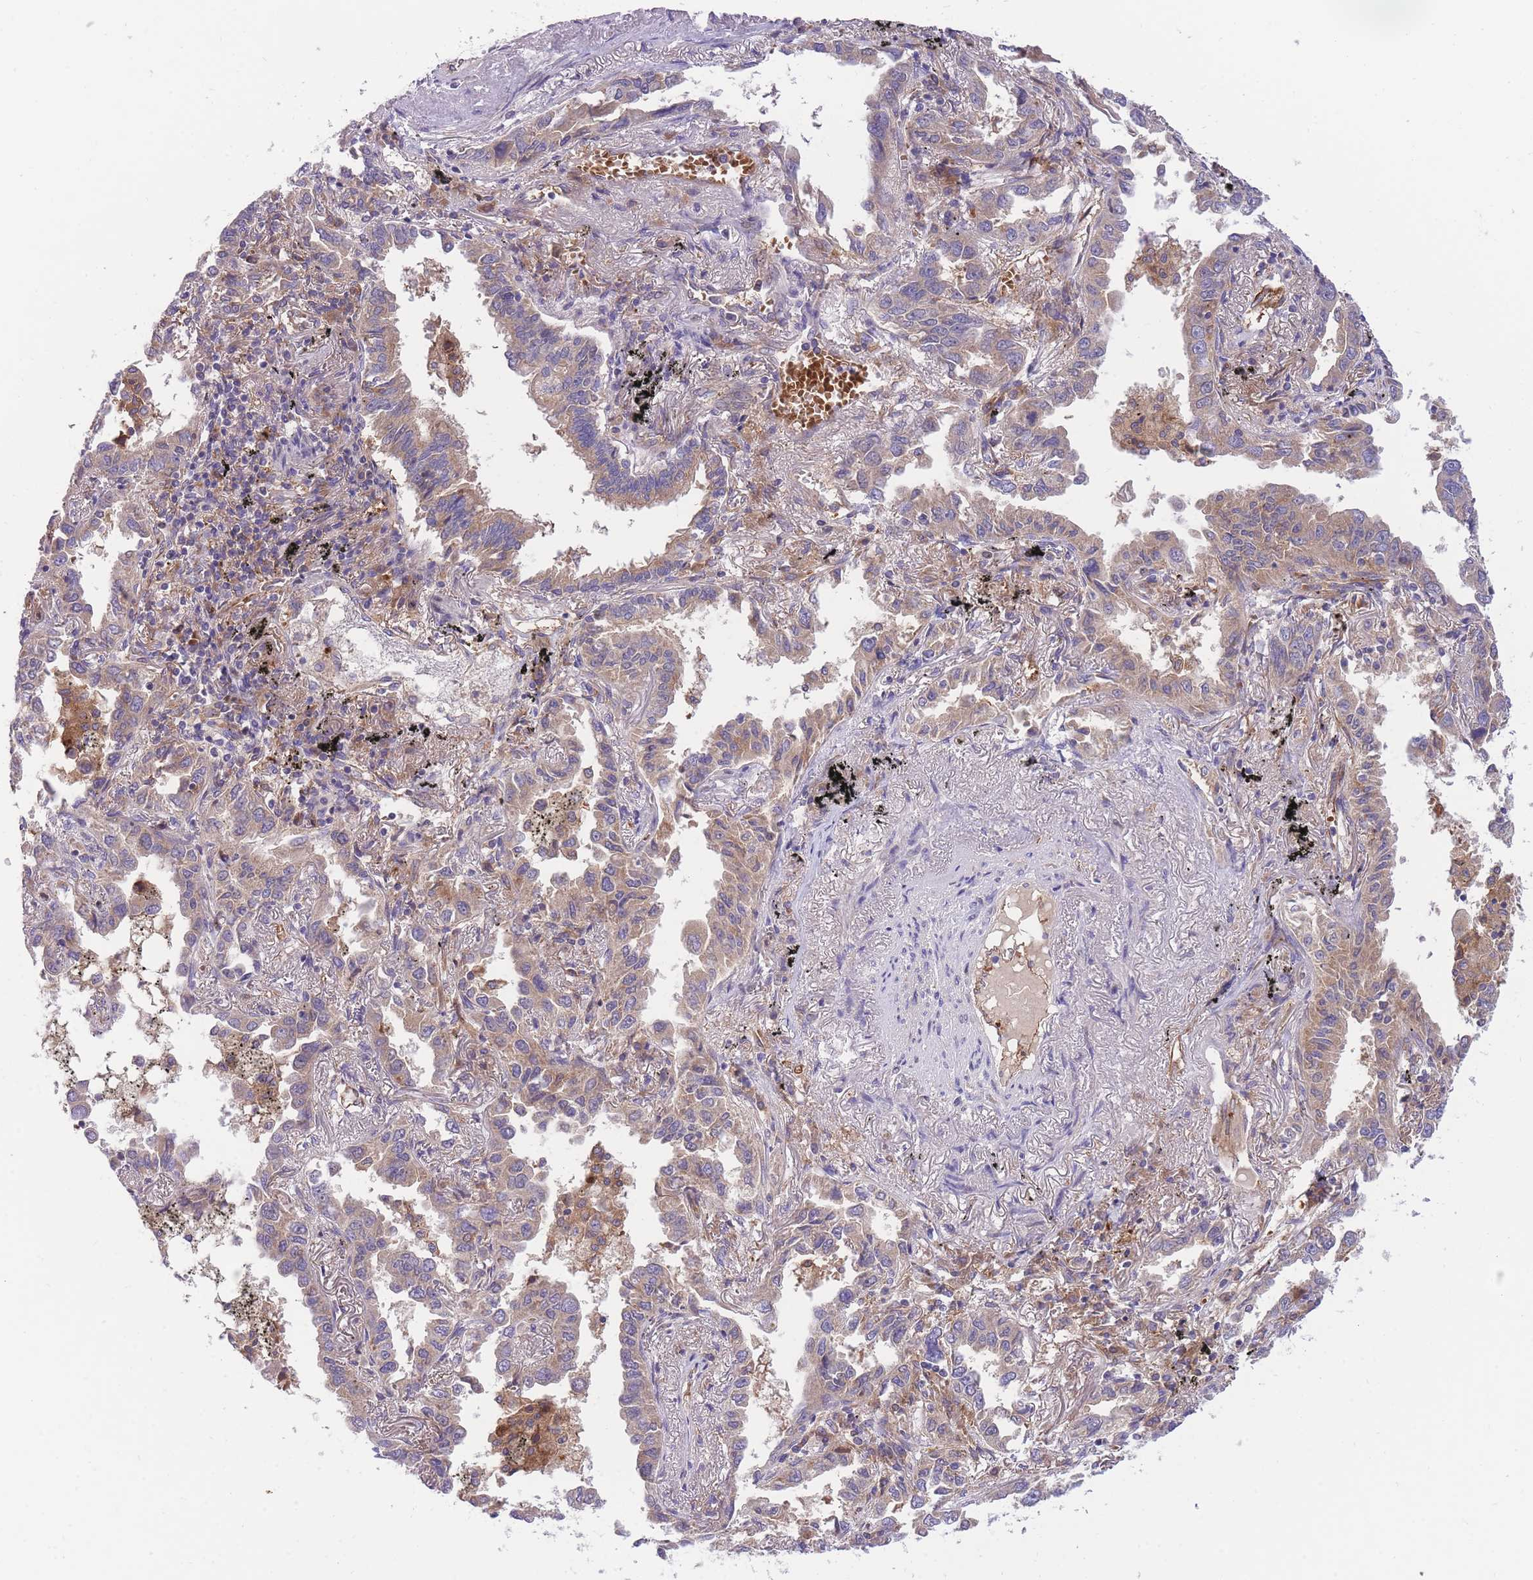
{"staining": {"intensity": "moderate", "quantity": ">75%", "location": "cytoplasmic/membranous"}, "tissue": "lung cancer", "cell_type": "Tumor cells", "image_type": "cancer", "snomed": [{"axis": "morphology", "description": "Adenocarcinoma, NOS"}, {"axis": "topography", "description": "Lung"}], "caption": "Immunohistochemical staining of lung cancer (adenocarcinoma) reveals medium levels of moderate cytoplasmic/membranous staining in approximately >75% of tumor cells.", "gene": "CRYGN", "patient": {"sex": "male", "age": 67}}